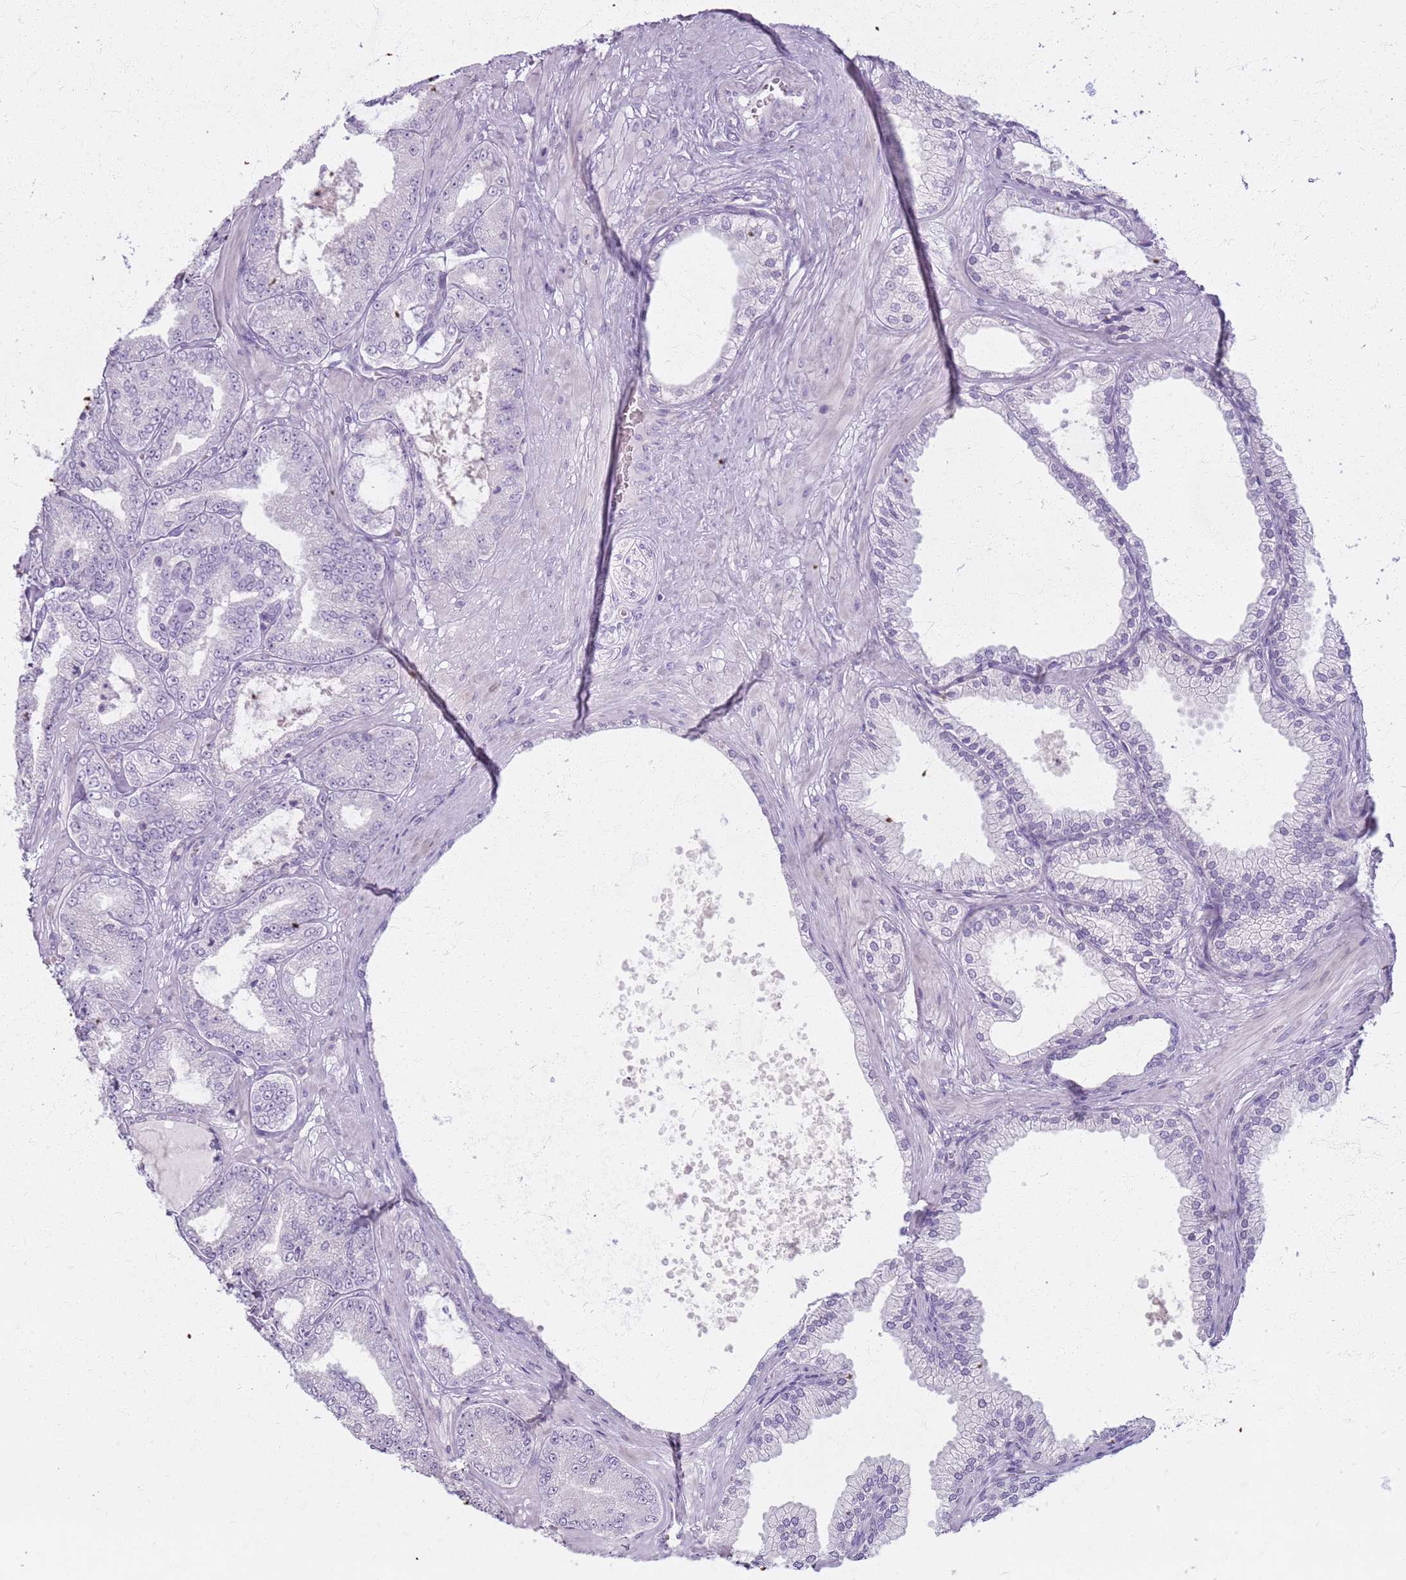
{"staining": {"intensity": "negative", "quantity": "none", "location": "none"}, "tissue": "prostate cancer", "cell_type": "Tumor cells", "image_type": "cancer", "snomed": [{"axis": "morphology", "description": "Adenocarcinoma, Low grade"}, {"axis": "topography", "description": "Prostate"}], "caption": "This photomicrograph is of prostate cancer (low-grade adenocarcinoma) stained with immunohistochemistry (IHC) to label a protein in brown with the nuclei are counter-stained blue. There is no staining in tumor cells. Nuclei are stained in blue.", "gene": "CSRP3", "patient": {"sex": "male", "age": 63}}